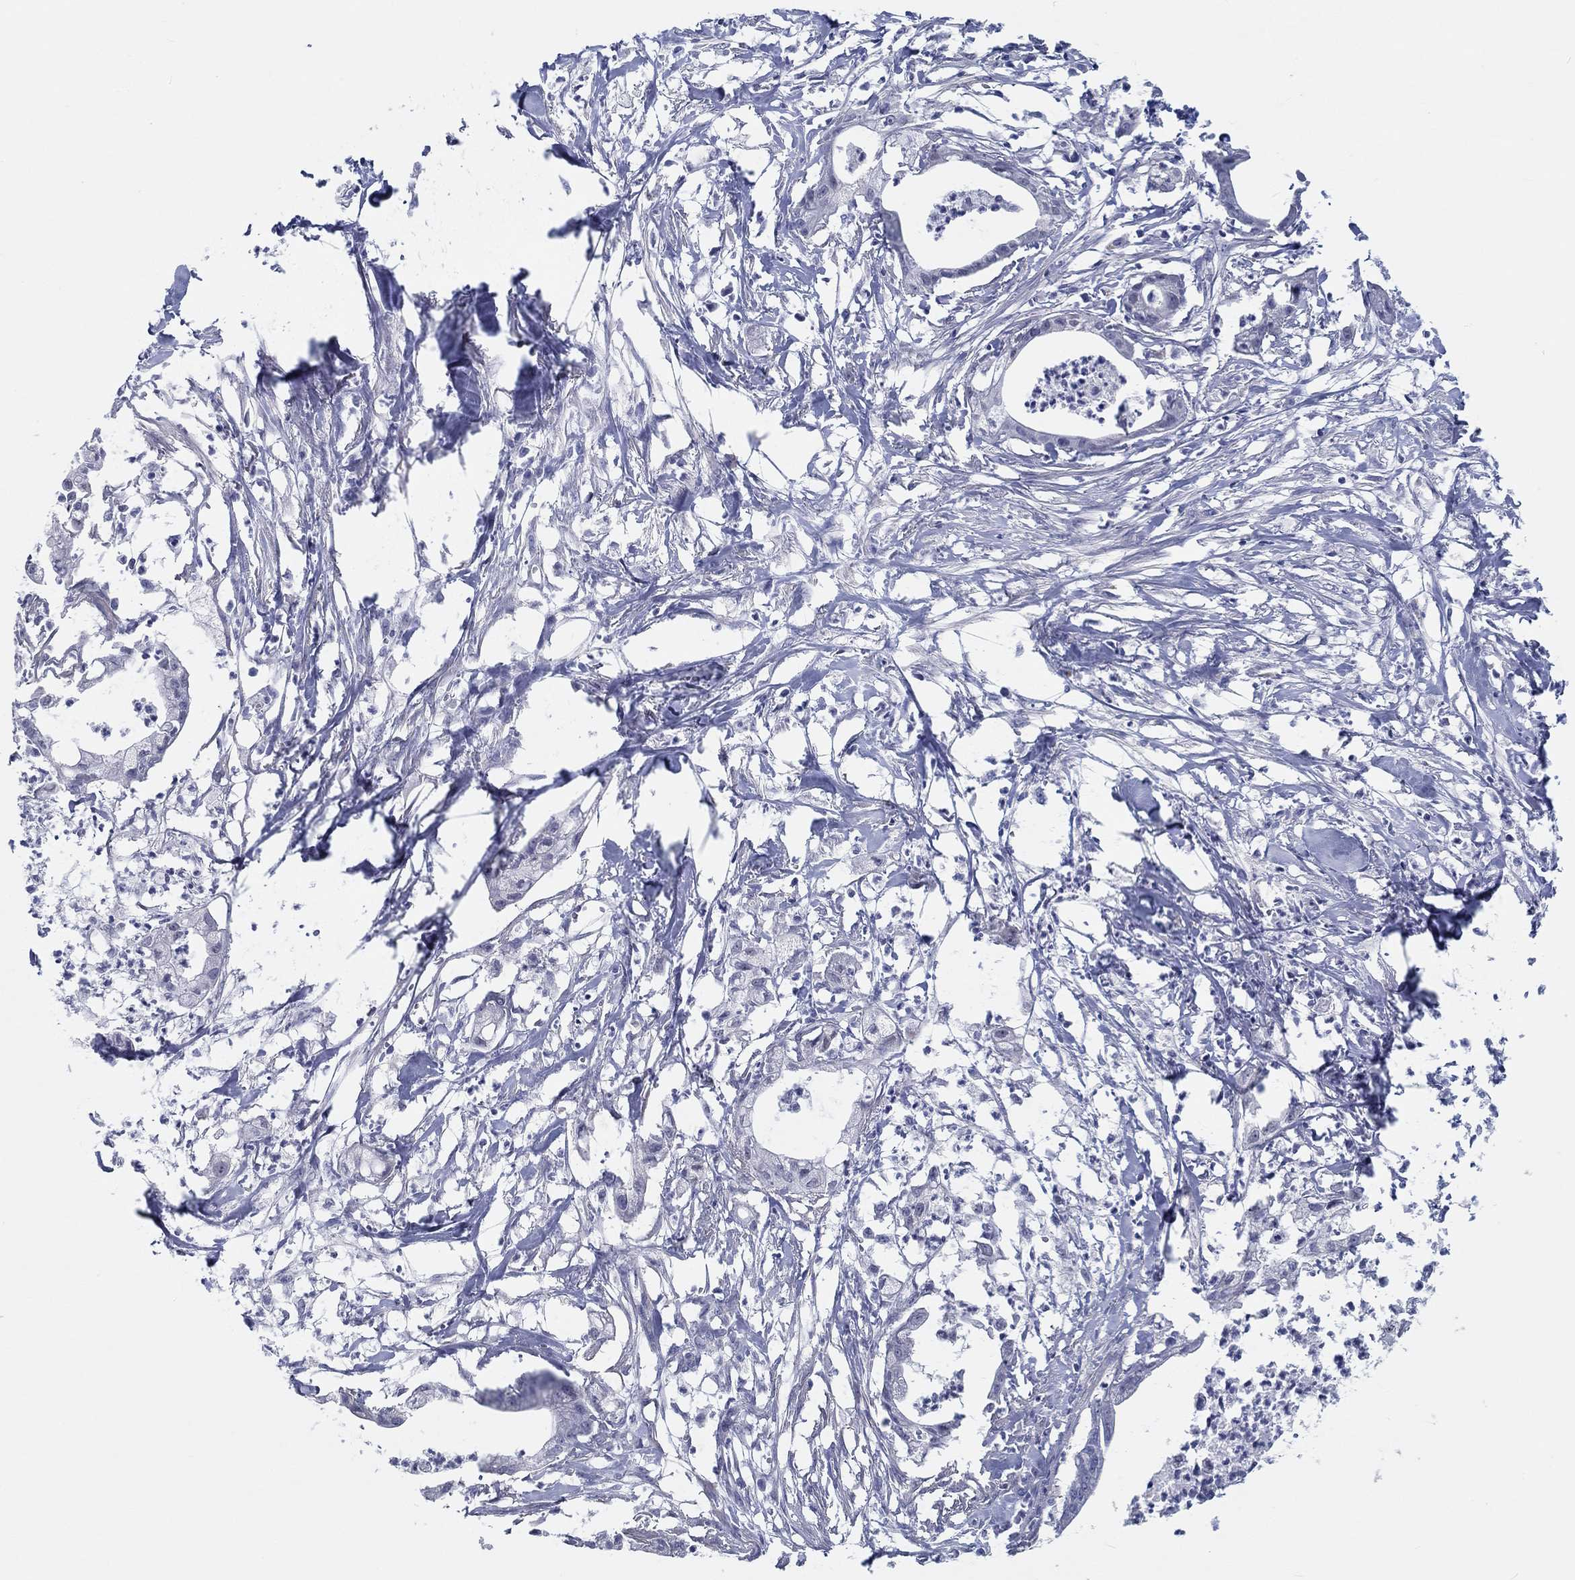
{"staining": {"intensity": "negative", "quantity": "none", "location": "none"}, "tissue": "pancreatic cancer", "cell_type": "Tumor cells", "image_type": "cancer", "snomed": [{"axis": "morphology", "description": "Normal tissue, NOS"}, {"axis": "morphology", "description": "Adenocarcinoma, NOS"}, {"axis": "topography", "description": "Pancreas"}], "caption": "High magnification brightfield microscopy of pancreatic cancer (adenocarcinoma) stained with DAB (3,3'-diaminobenzidine) (brown) and counterstained with hematoxylin (blue): tumor cells show no significant staining.", "gene": "CRYGD", "patient": {"sex": "female", "age": 58}}